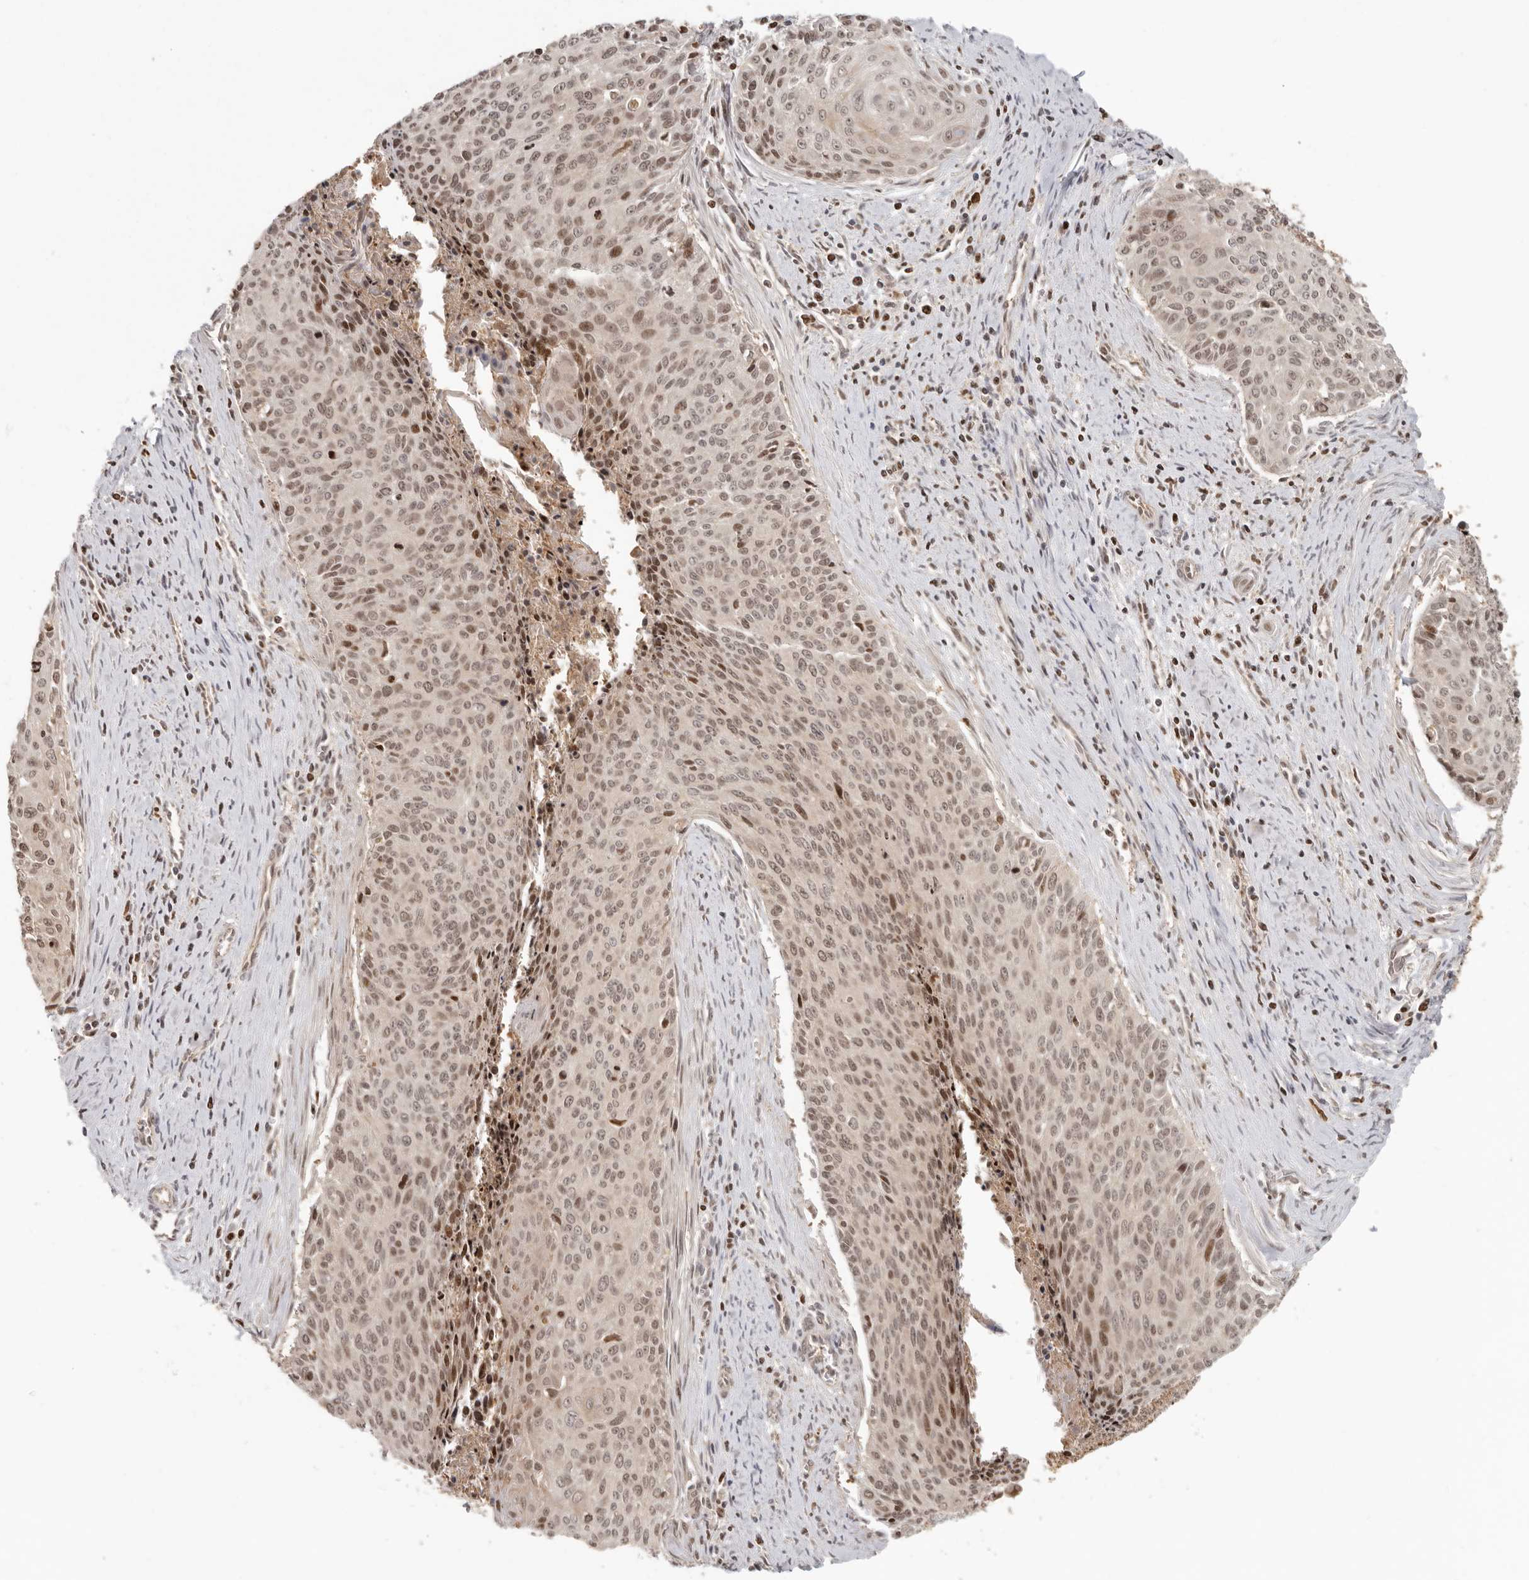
{"staining": {"intensity": "moderate", "quantity": ">75%", "location": "cytoplasmic/membranous,nuclear"}, "tissue": "cervical cancer", "cell_type": "Tumor cells", "image_type": "cancer", "snomed": [{"axis": "morphology", "description": "Squamous cell carcinoma, NOS"}, {"axis": "topography", "description": "Cervix"}], "caption": "Protein staining of cervical squamous cell carcinoma tissue exhibits moderate cytoplasmic/membranous and nuclear expression in approximately >75% of tumor cells.", "gene": "PSMA5", "patient": {"sex": "female", "age": 55}}